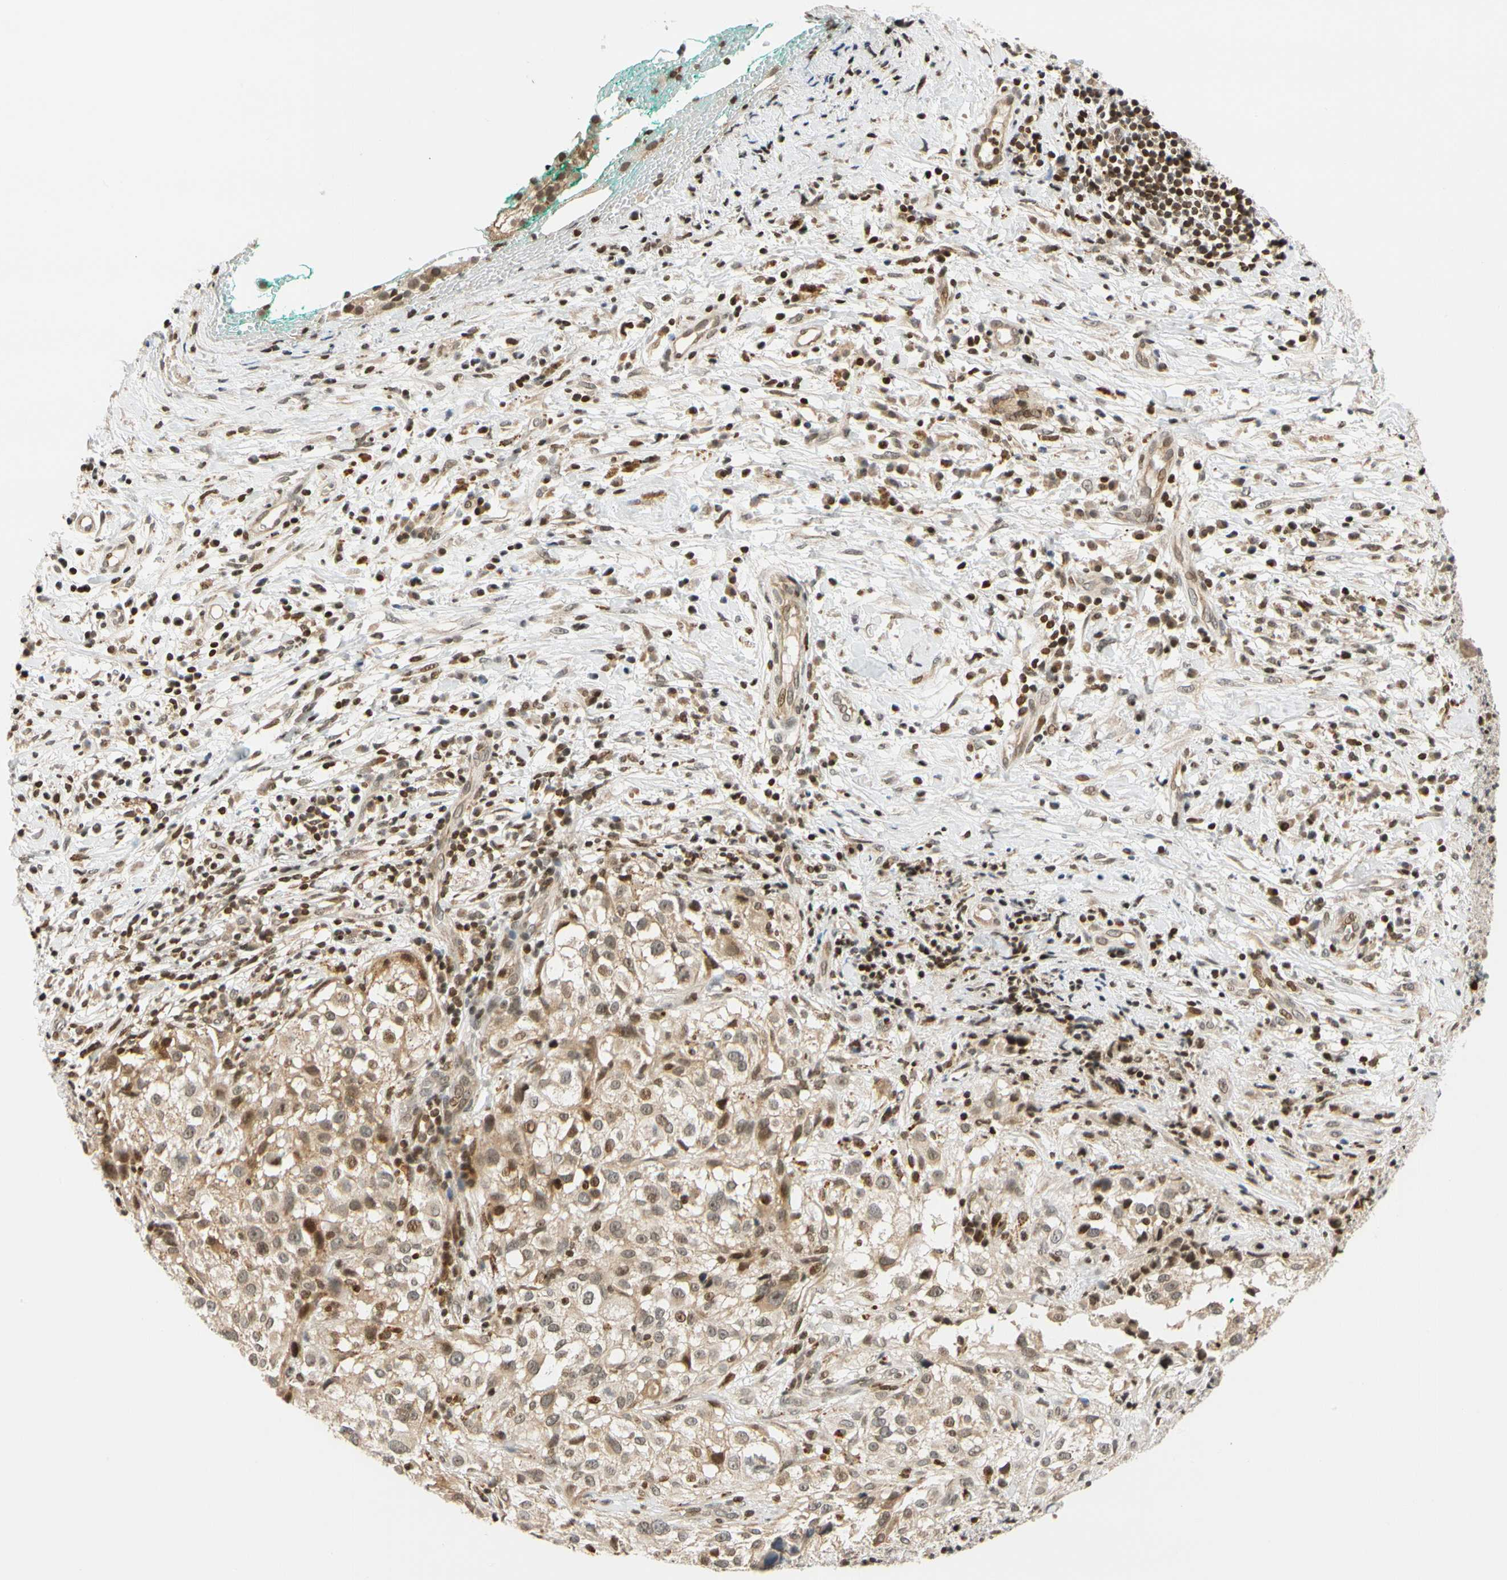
{"staining": {"intensity": "moderate", "quantity": "25%-75%", "location": "nuclear"}, "tissue": "melanoma", "cell_type": "Tumor cells", "image_type": "cancer", "snomed": [{"axis": "morphology", "description": "Necrosis, NOS"}, {"axis": "morphology", "description": "Malignant melanoma, NOS"}, {"axis": "topography", "description": "Skin"}], "caption": "Immunohistochemistry (IHC) of human melanoma displays medium levels of moderate nuclear staining in approximately 25%-75% of tumor cells.", "gene": "CDK7", "patient": {"sex": "female", "age": 87}}